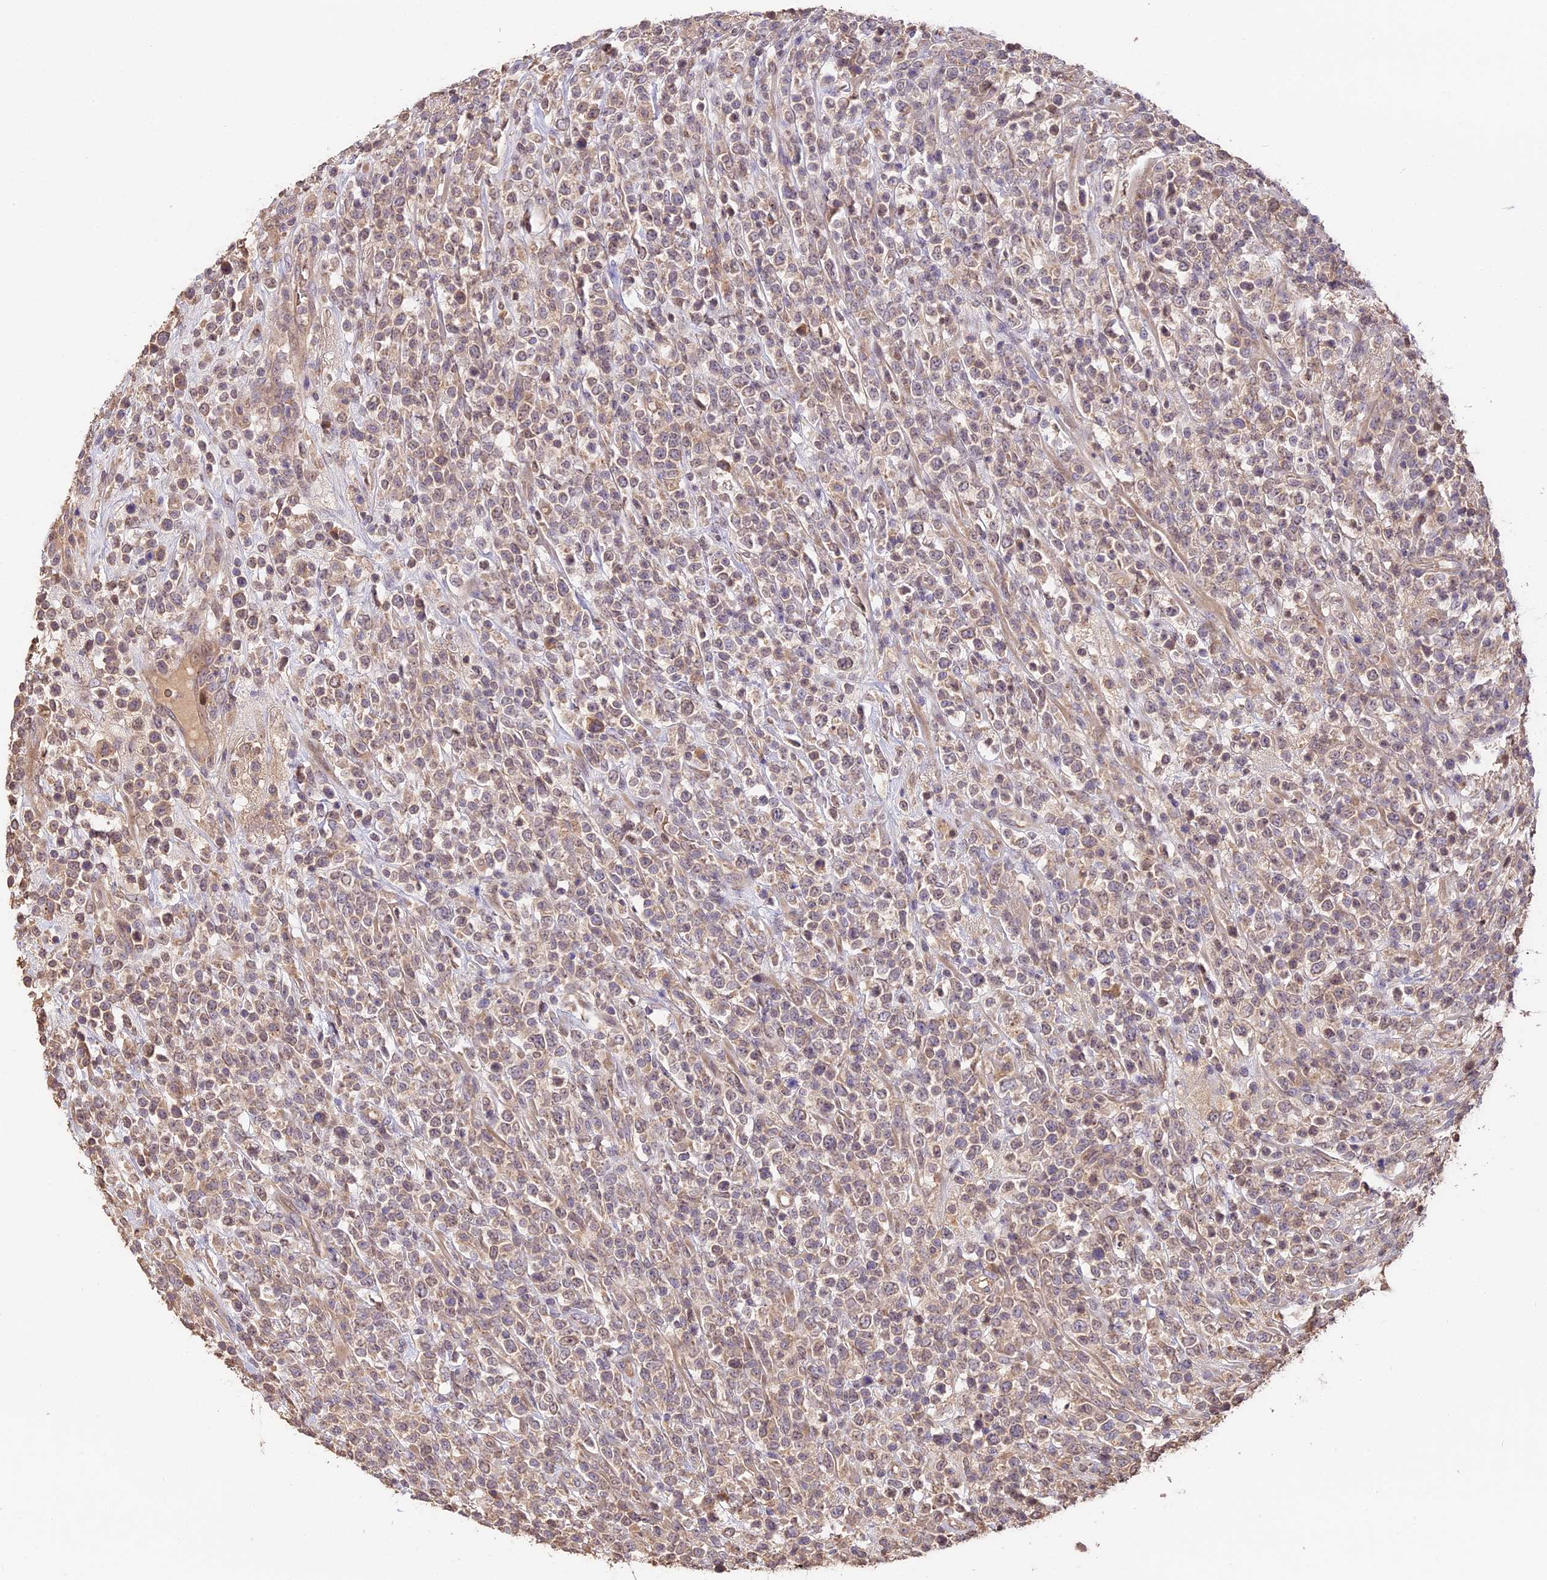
{"staining": {"intensity": "weak", "quantity": "25%-75%", "location": "cytoplasmic/membranous,nuclear"}, "tissue": "lymphoma", "cell_type": "Tumor cells", "image_type": "cancer", "snomed": [{"axis": "morphology", "description": "Malignant lymphoma, non-Hodgkin's type, High grade"}, {"axis": "topography", "description": "Colon"}], "caption": "Tumor cells demonstrate low levels of weak cytoplasmic/membranous and nuclear positivity in approximately 25%-75% of cells in malignant lymphoma, non-Hodgkin's type (high-grade).", "gene": "PPP1R37", "patient": {"sex": "female", "age": 53}}